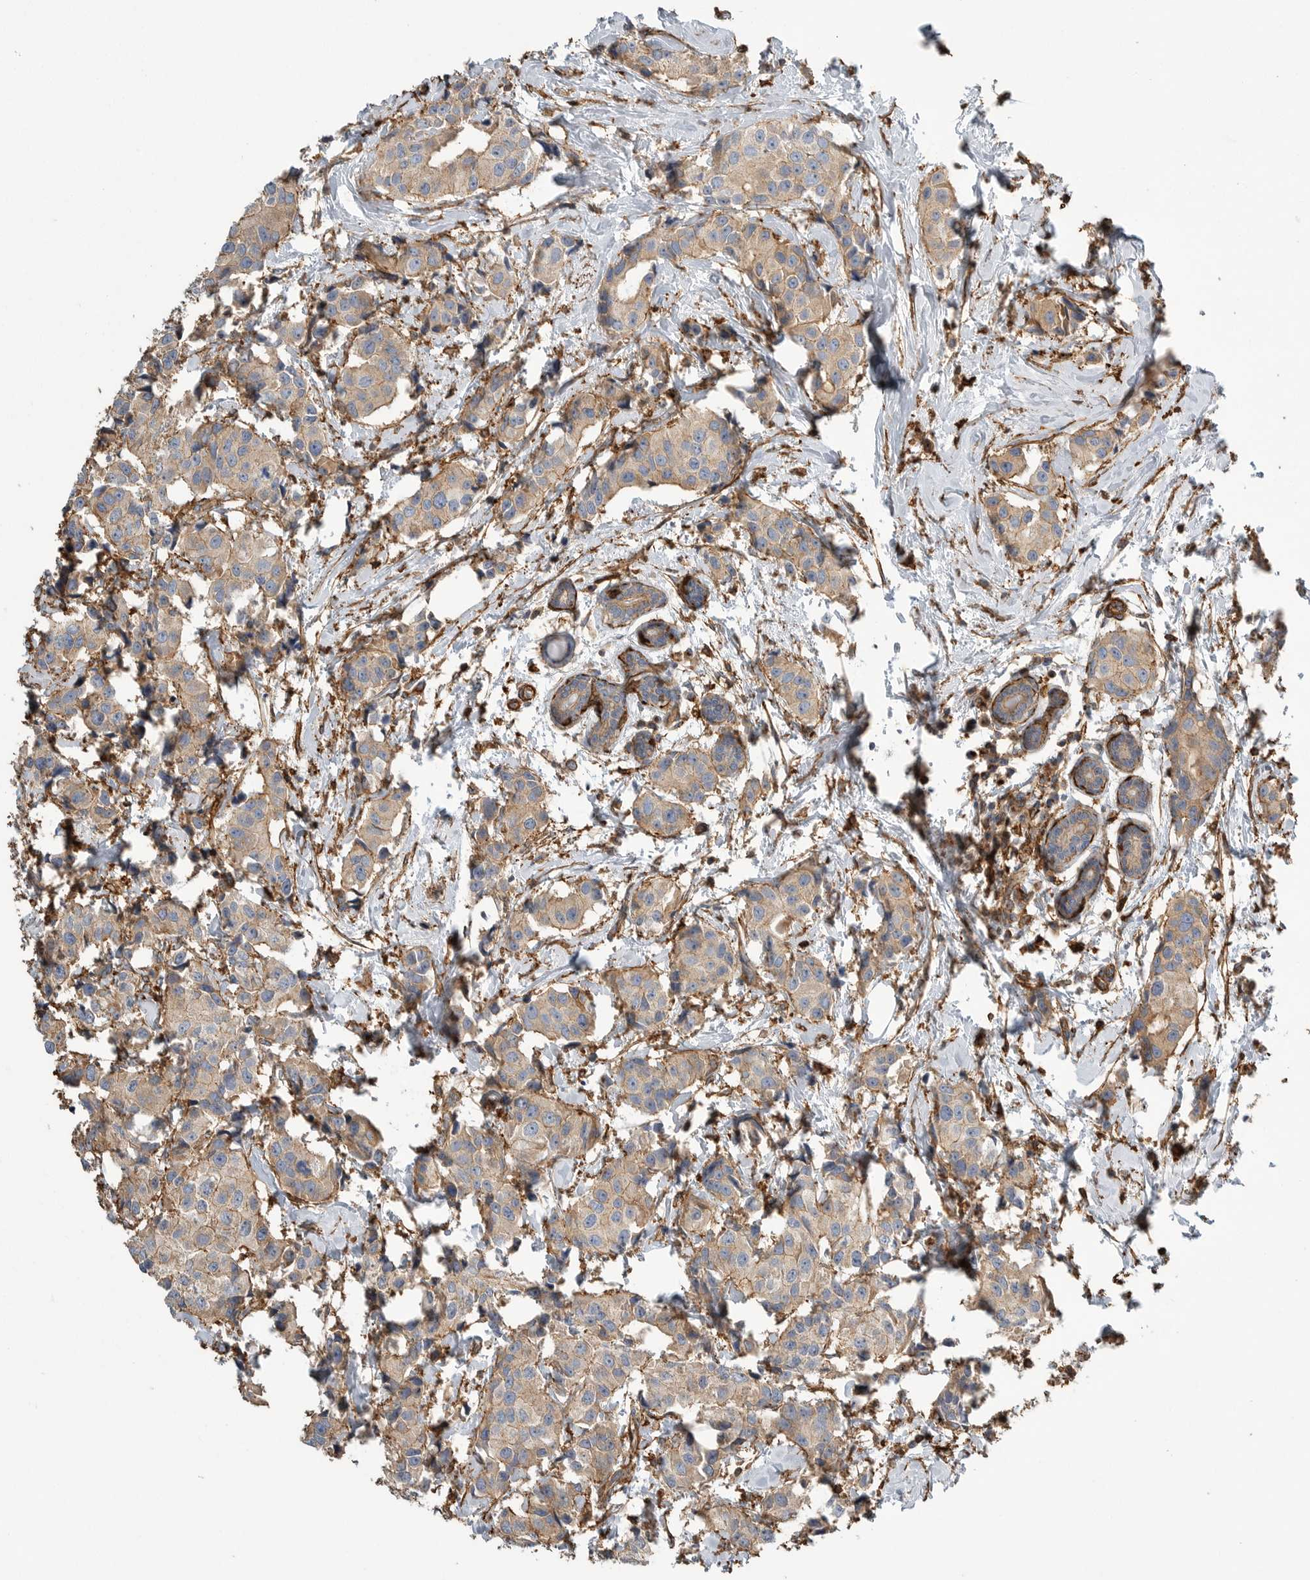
{"staining": {"intensity": "weak", "quantity": ">75%", "location": "cytoplasmic/membranous"}, "tissue": "breast cancer", "cell_type": "Tumor cells", "image_type": "cancer", "snomed": [{"axis": "morphology", "description": "Normal tissue, NOS"}, {"axis": "morphology", "description": "Duct carcinoma"}, {"axis": "topography", "description": "Breast"}], "caption": "This is an image of immunohistochemistry staining of intraductal carcinoma (breast), which shows weak positivity in the cytoplasmic/membranous of tumor cells.", "gene": "GPER1", "patient": {"sex": "female", "age": 39}}